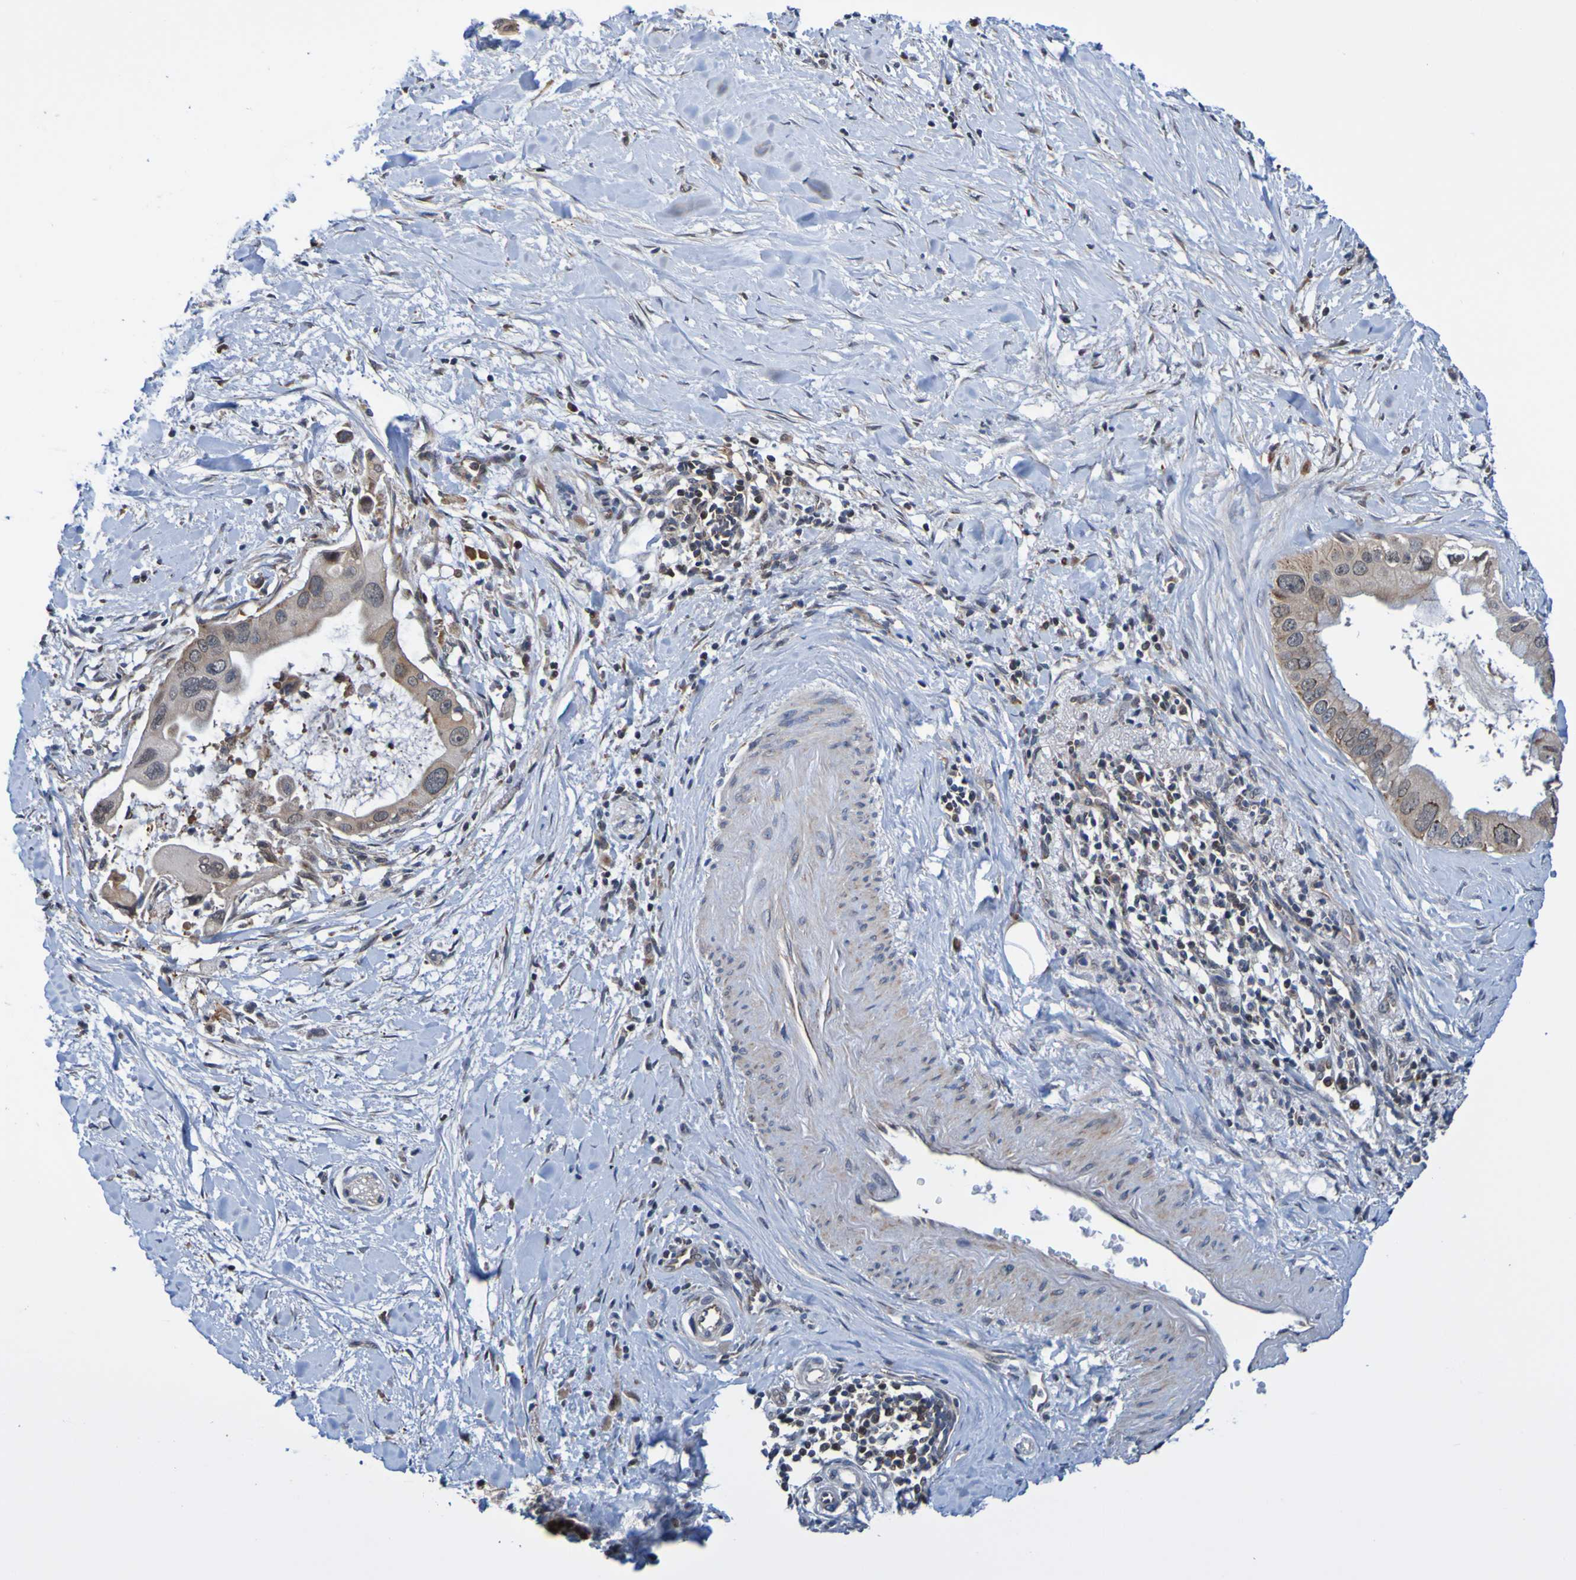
{"staining": {"intensity": "moderate", "quantity": ">75%", "location": "cytoplasmic/membranous"}, "tissue": "pancreatic cancer", "cell_type": "Tumor cells", "image_type": "cancer", "snomed": [{"axis": "morphology", "description": "Adenocarcinoma, NOS"}, {"axis": "topography", "description": "Pancreas"}], "caption": "This image exhibits immunohistochemistry staining of pancreatic cancer, with medium moderate cytoplasmic/membranous staining in approximately >75% of tumor cells.", "gene": "AXIN1", "patient": {"sex": "male", "age": 55}}